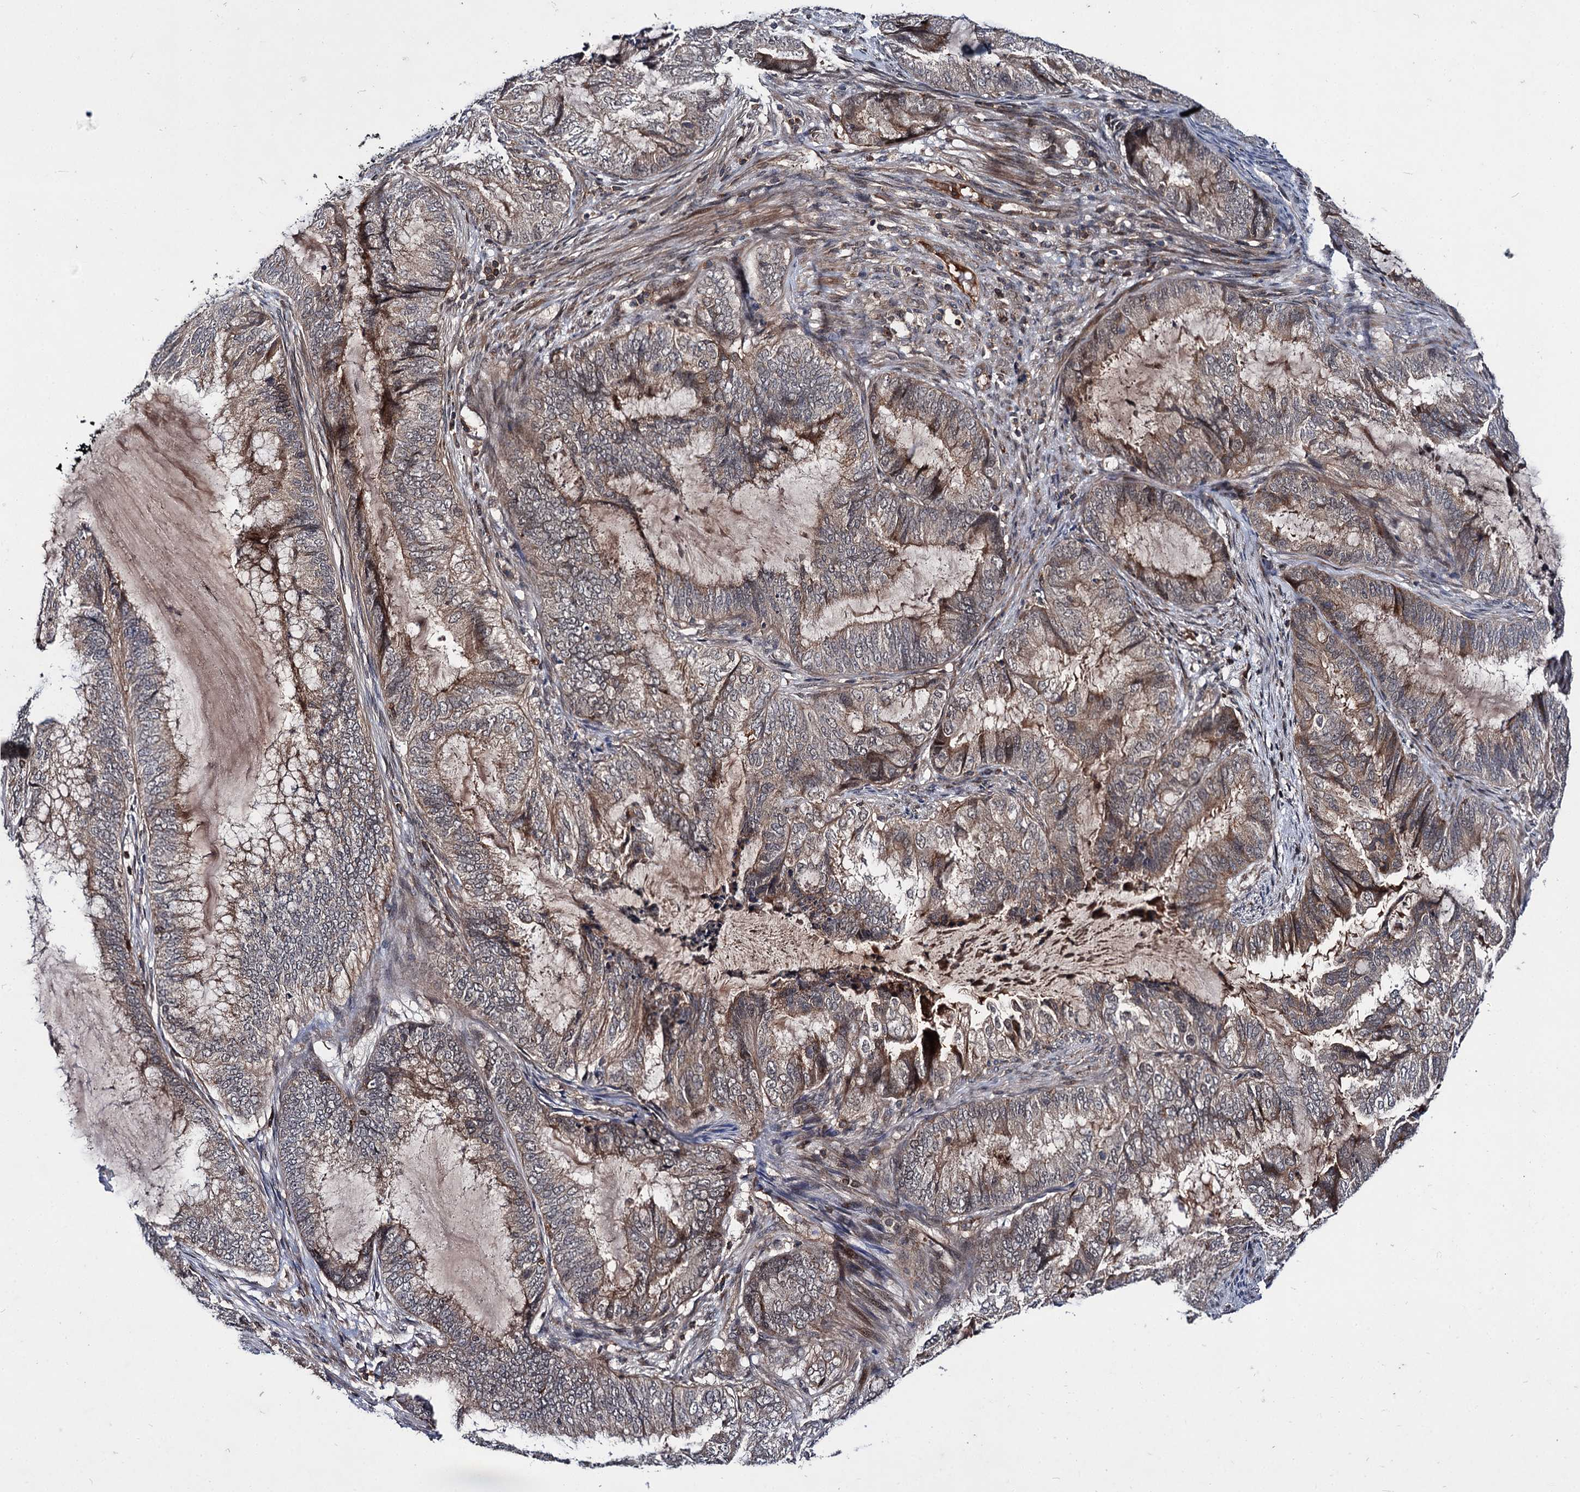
{"staining": {"intensity": "weak", "quantity": "25%-75%", "location": "cytoplasmic/membranous"}, "tissue": "endometrial cancer", "cell_type": "Tumor cells", "image_type": "cancer", "snomed": [{"axis": "morphology", "description": "Adenocarcinoma, NOS"}, {"axis": "topography", "description": "Endometrium"}], "caption": "Protein expression analysis of adenocarcinoma (endometrial) shows weak cytoplasmic/membranous positivity in about 25%-75% of tumor cells.", "gene": "ABLIM1", "patient": {"sex": "female", "age": 51}}